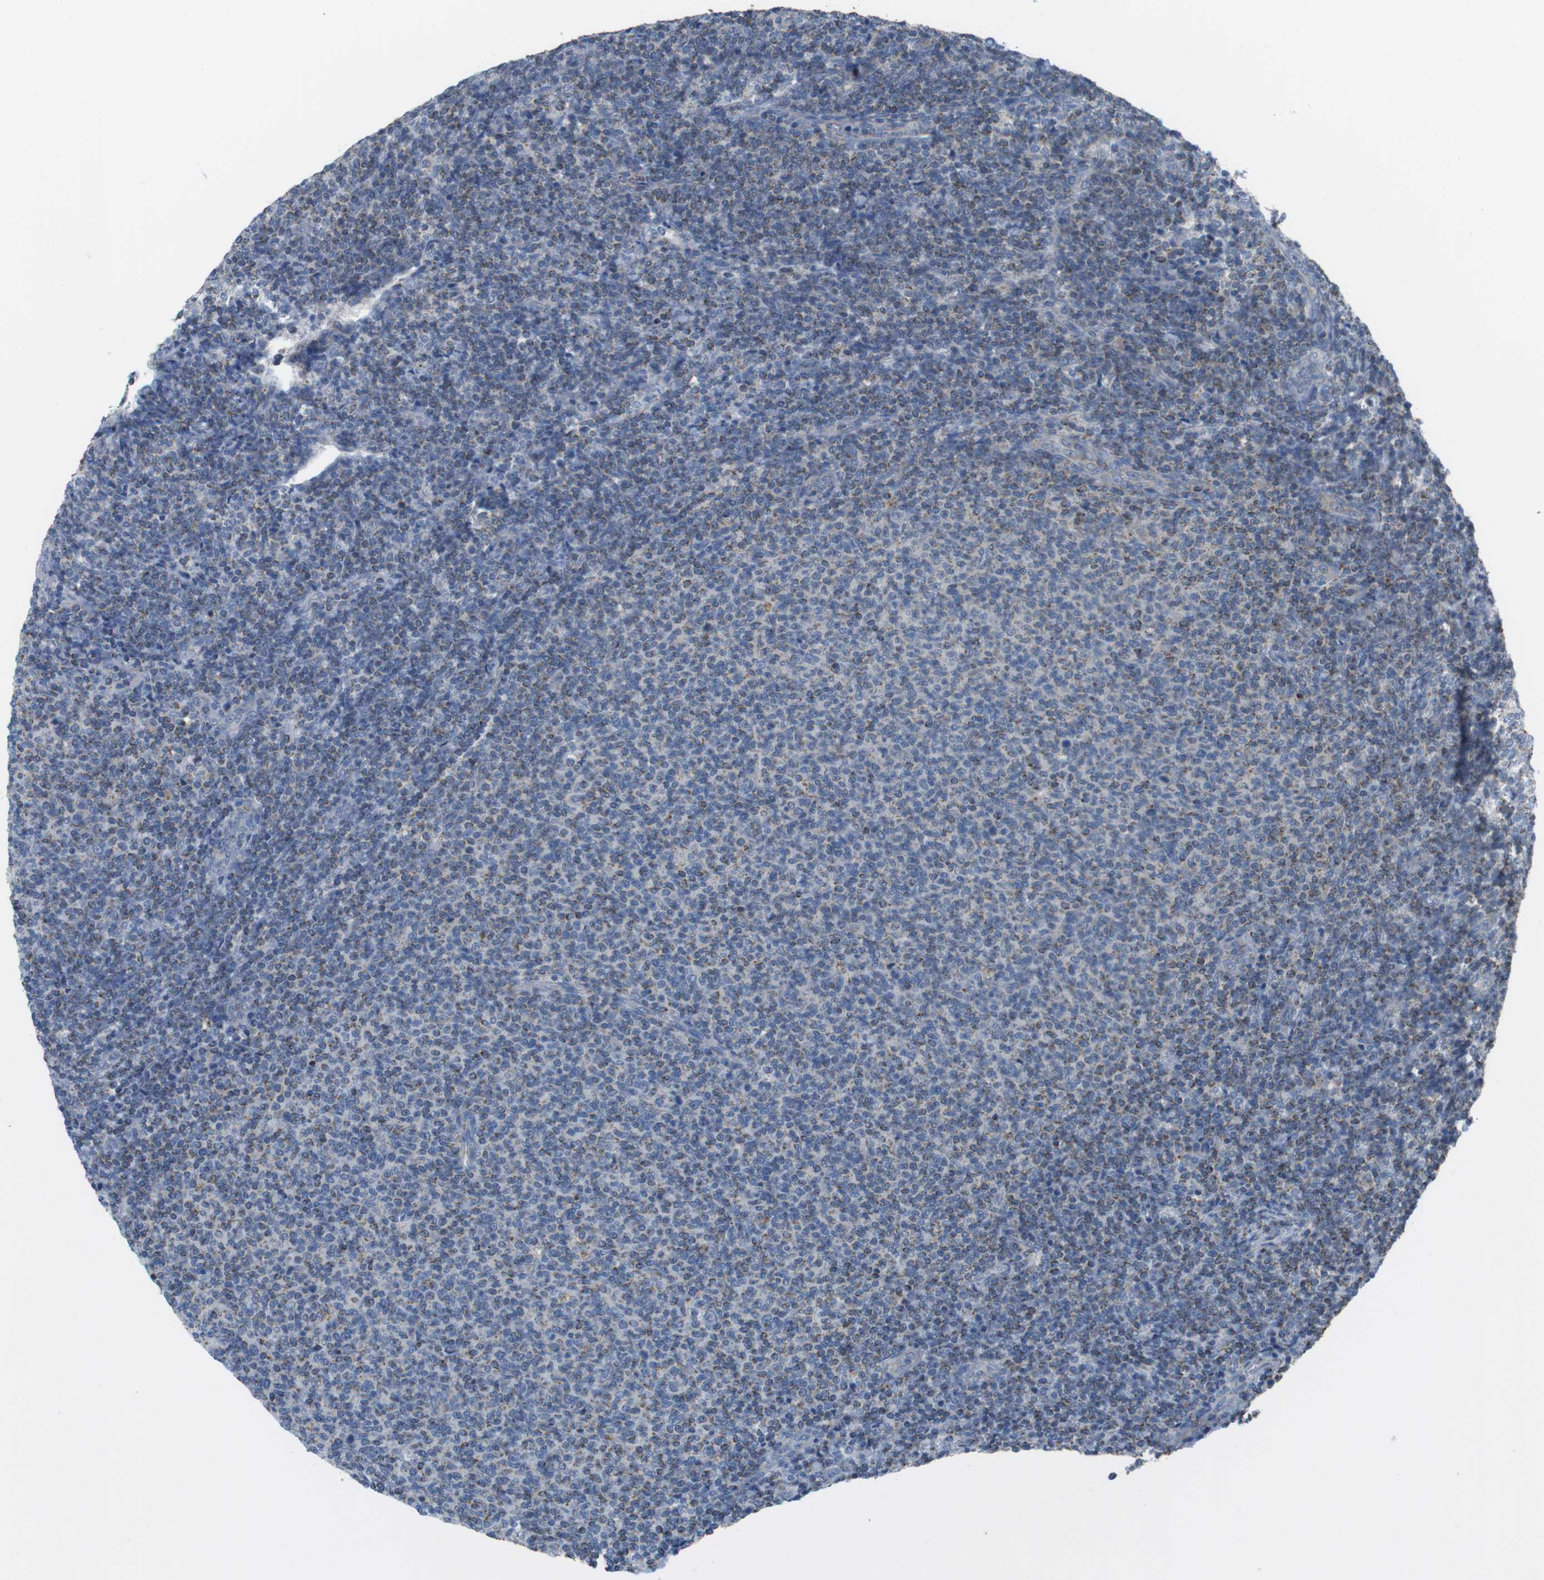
{"staining": {"intensity": "negative", "quantity": "none", "location": "none"}, "tissue": "lymphoma", "cell_type": "Tumor cells", "image_type": "cancer", "snomed": [{"axis": "morphology", "description": "Malignant lymphoma, non-Hodgkin's type, Low grade"}, {"axis": "topography", "description": "Lymph node"}], "caption": "The immunohistochemistry (IHC) histopathology image has no significant staining in tumor cells of lymphoma tissue.", "gene": "GRIK2", "patient": {"sex": "male", "age": 66}}